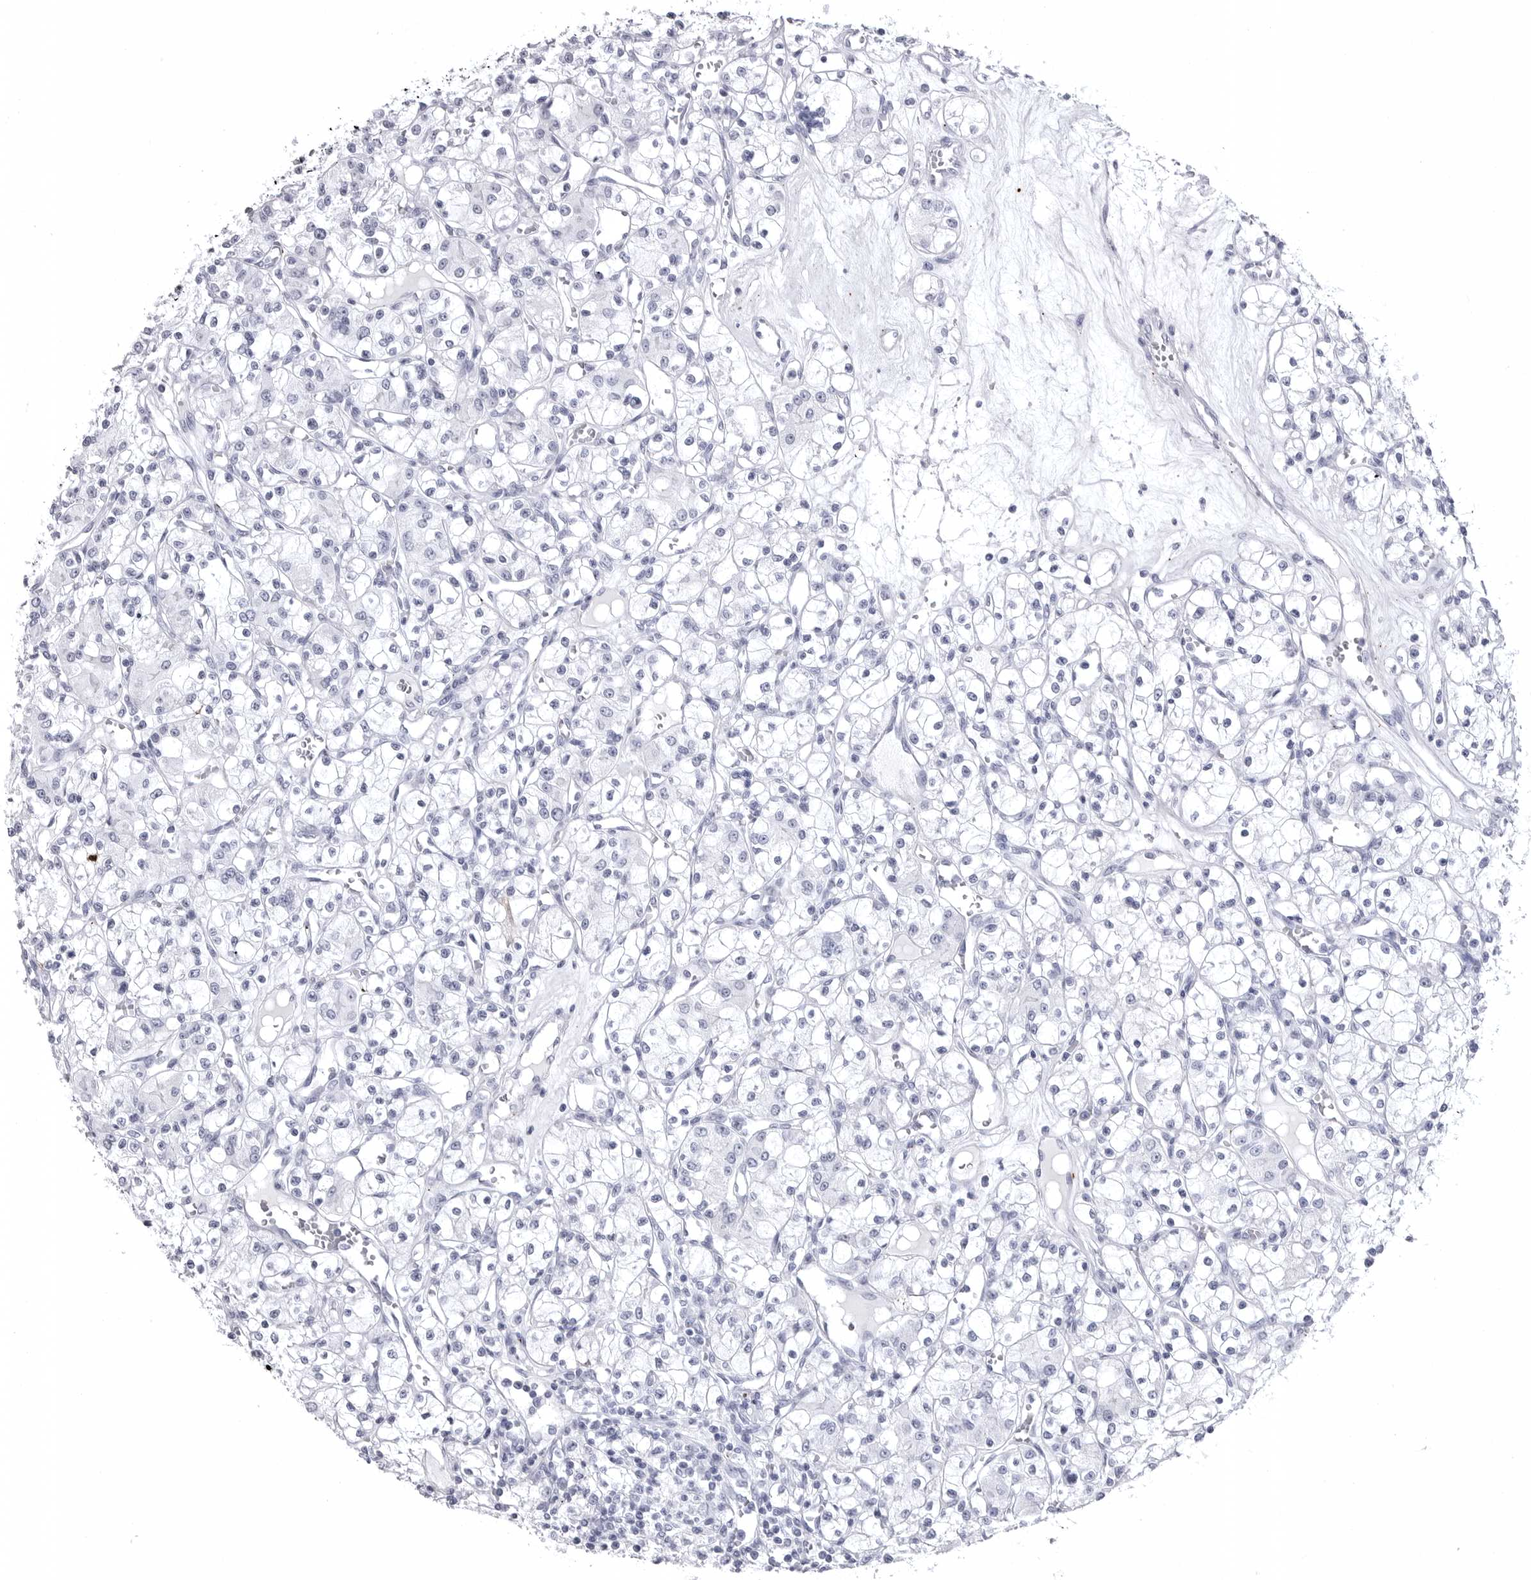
{"staining": {"intensity": "negative", "quantity": "none", "location": "none"}, "tissue": "renal cancer", "cell_type": "Tumor cells", "image_type": "cancer", "snomed": [{"axis": "morphology", "description": "Adenocarcinoma, NOS"}, {"axis": "topography", "description": "Kidney"}], "caption": "An image of human renal adenocarcinoma is negative for staining in tumor cells.", "gene": "COL26A1", "patient": {"sex": "female", "age": 59}}